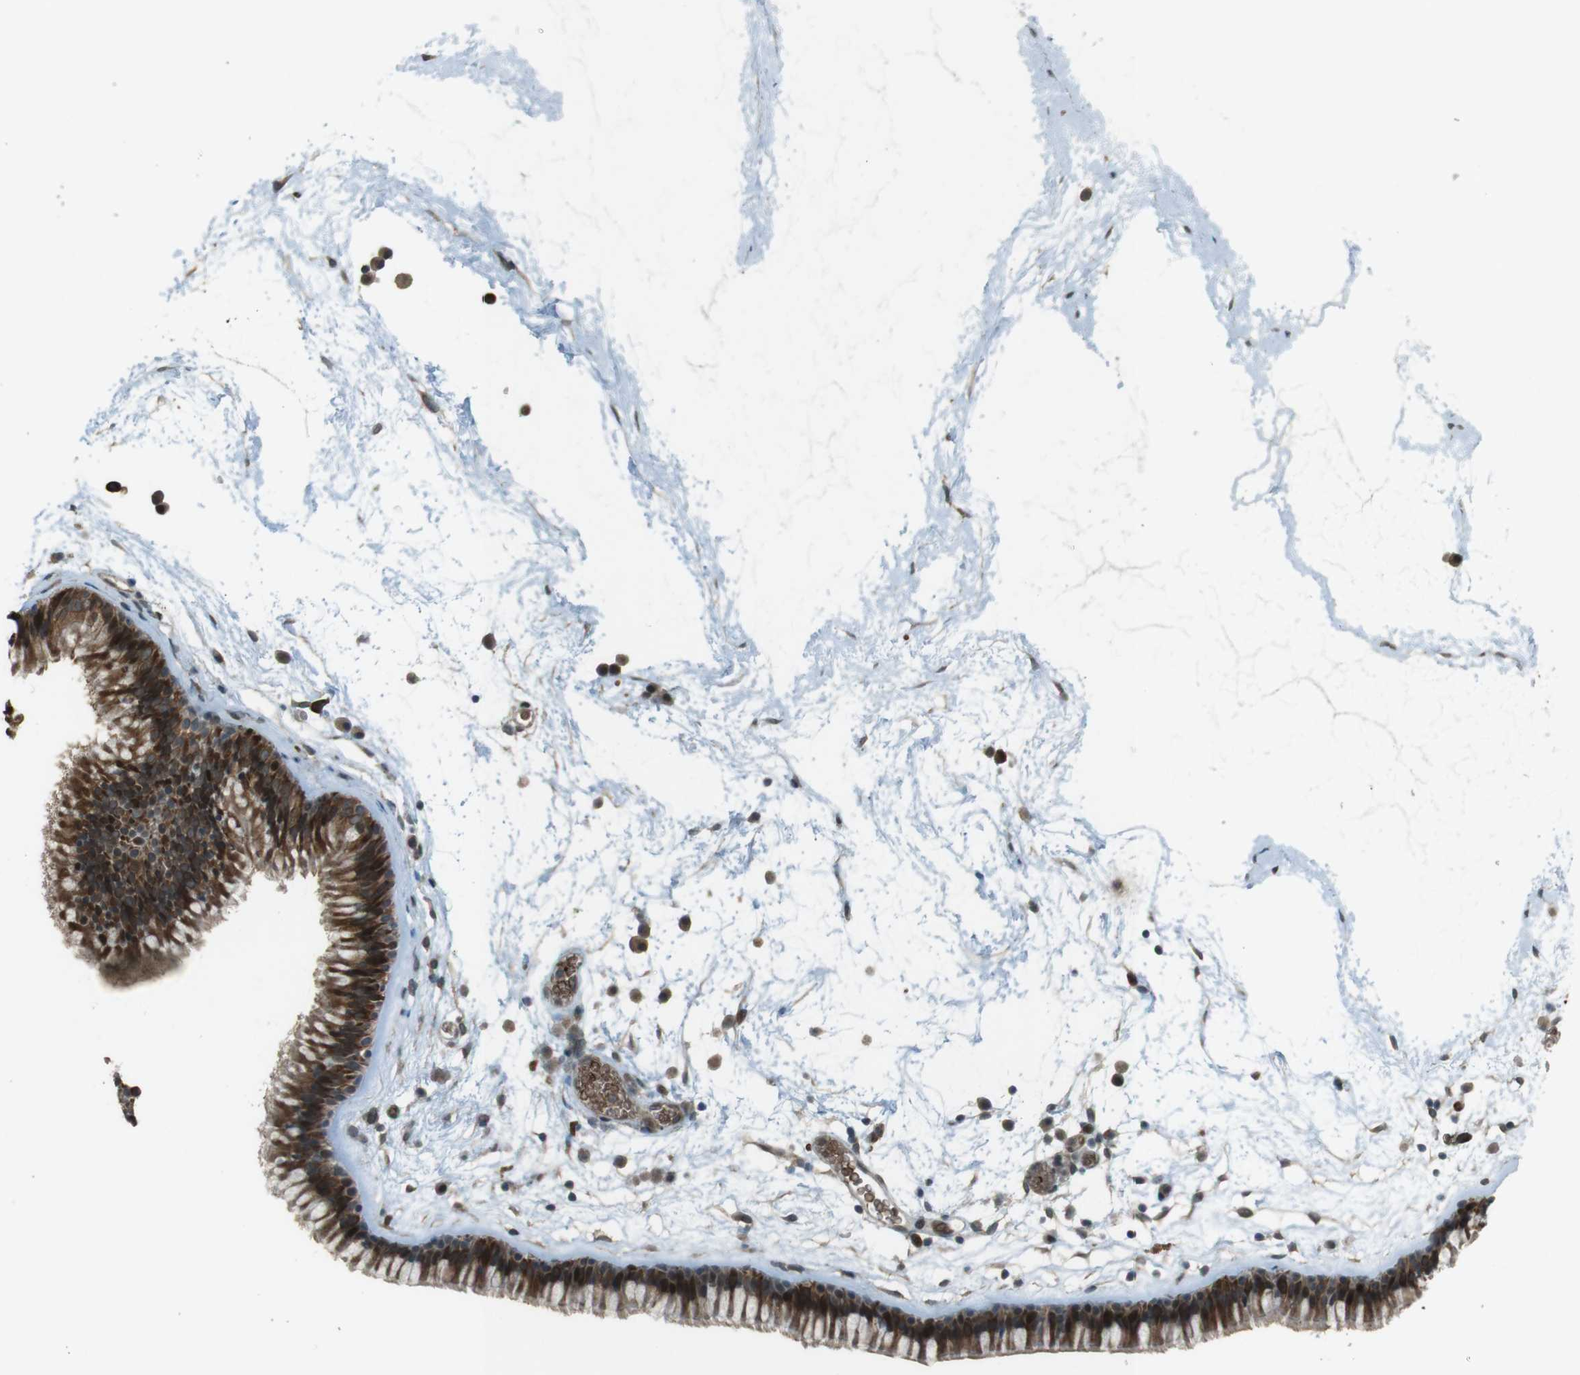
{"staining": {"intensity": "strong", "quantity": ">75%", "location": "cytoplasmic/membranous,nuclear"}, "tissue": "nasopharynx", "cell_type": "Respiratory epithelial cells", "image_type": "normal", "snomed": [{"axis": "morphology", "description": "Normal tissue, NOS"}, {"axis": "morphology", "description": "Inflammation, NOS"}, {"axis": "topography", "description": "Nasopharynx"}], "caption": "Protein positivity by immunohistochemistry (IHC) displays strong cytoplasmic/membranous,nuclear expression in about >75% of respiratory epithelial cells in benign nasopharynx. The protein of interest is stained brown, and the nuclei are stained in blue (DAB (3,3'-diaminobenzidine) IHC with brightfield microscopy, high magnification).", "gene": "SLITRK5", "patient": {"sex": "male", "age": 48}}